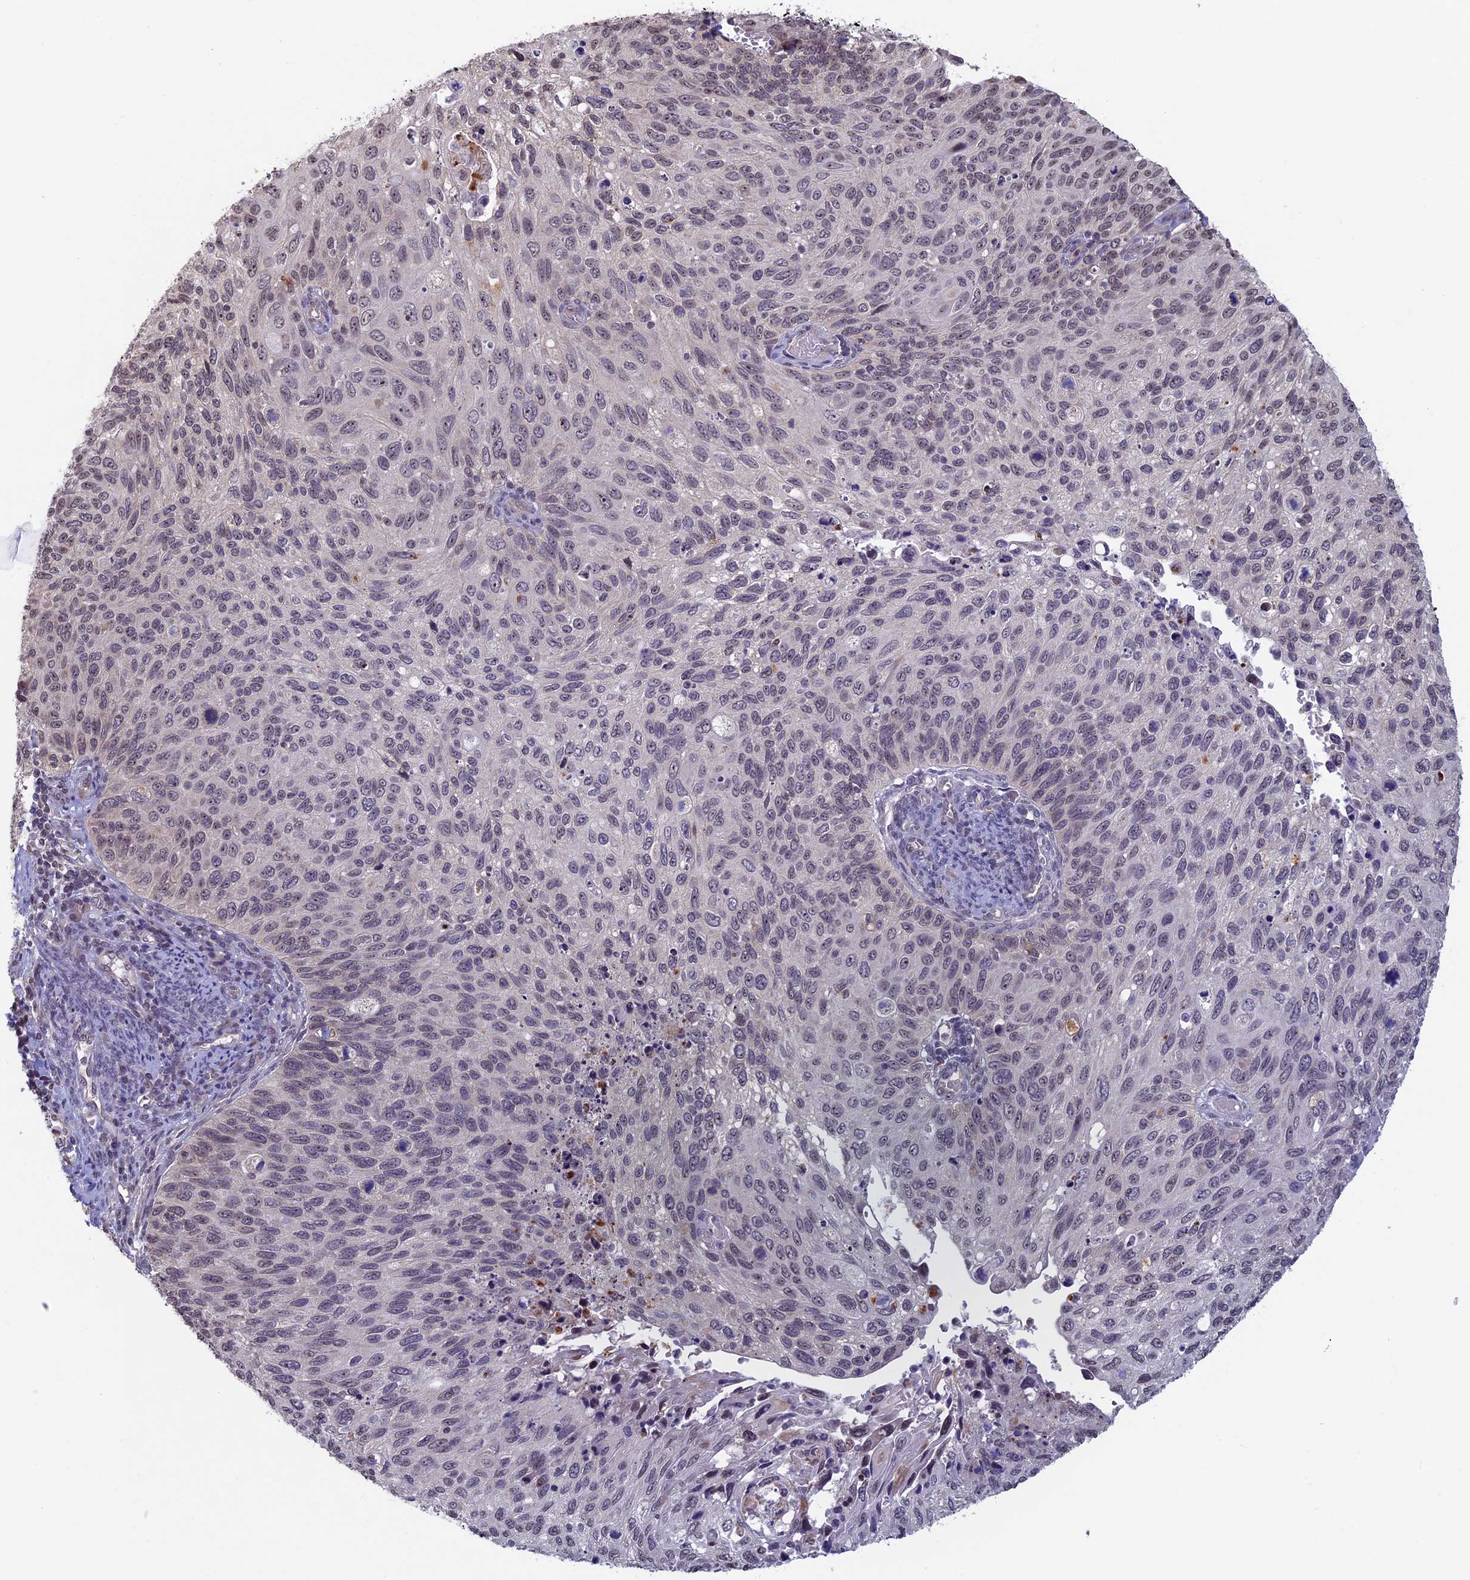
{"staining": {"intensity": "weak", "quantity": "25%-75%", "location": "nuclear"}, "tissue": "cervical cancer", "cell_type": "Tumor cells", "image_type": "cancer", "snomed": [{"axis": "morphology", "description": "Squamous cell carcinoma, NOS"}, {"axis": "topography", "description": "Cervix"}], "caption": "Cervical squamous cell carcinoma was stained to show a protein in brown. There is low levels of weak nuclear positivity in about 25%-75% of tumor cells.", "gene": "SPIRE1", "patient": {"sex": "female", "age": 70}}